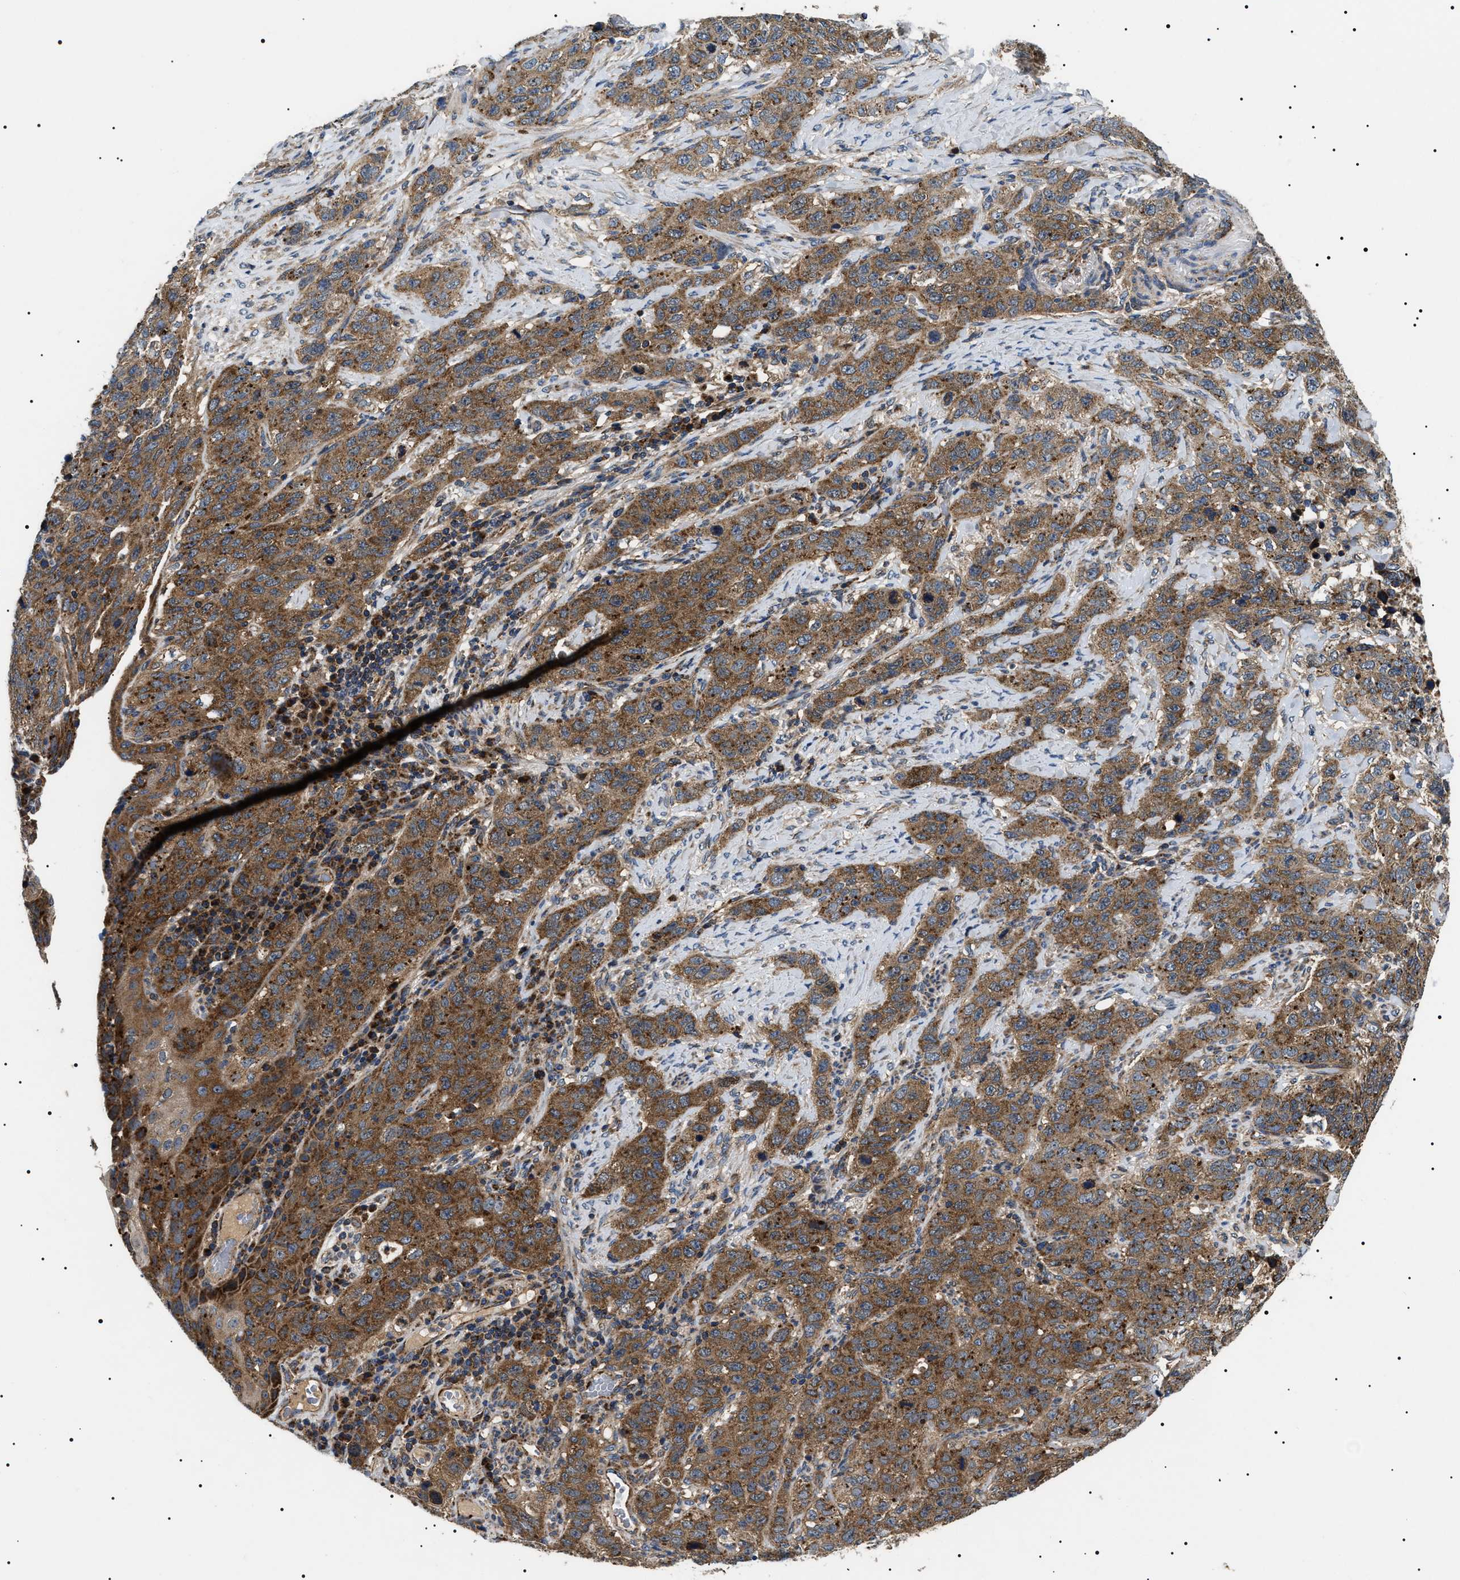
{"staining": {"intensity": "moderate", "quantity": ">75%", "location": "cytoplasmic/membranous"}, "tissue": "stomach cancer", "cell_type": "Tumor cells", "image_type": "cancer", "snomed": [{"axis": "morphology", "description": "Adenocarcinoma, NOS"}, {"axis": "topography", "description": "Stomach"}], "caption": "A micrograph of stomach adenocarcinoma stained for a protein reveals moderate cytoplasmic/membranous brown staining in tumor cells. (IHC, brightfield microscopy, high magnification).", "gene": "OXSM", "patient": {"sex": "male", "age": 48}}